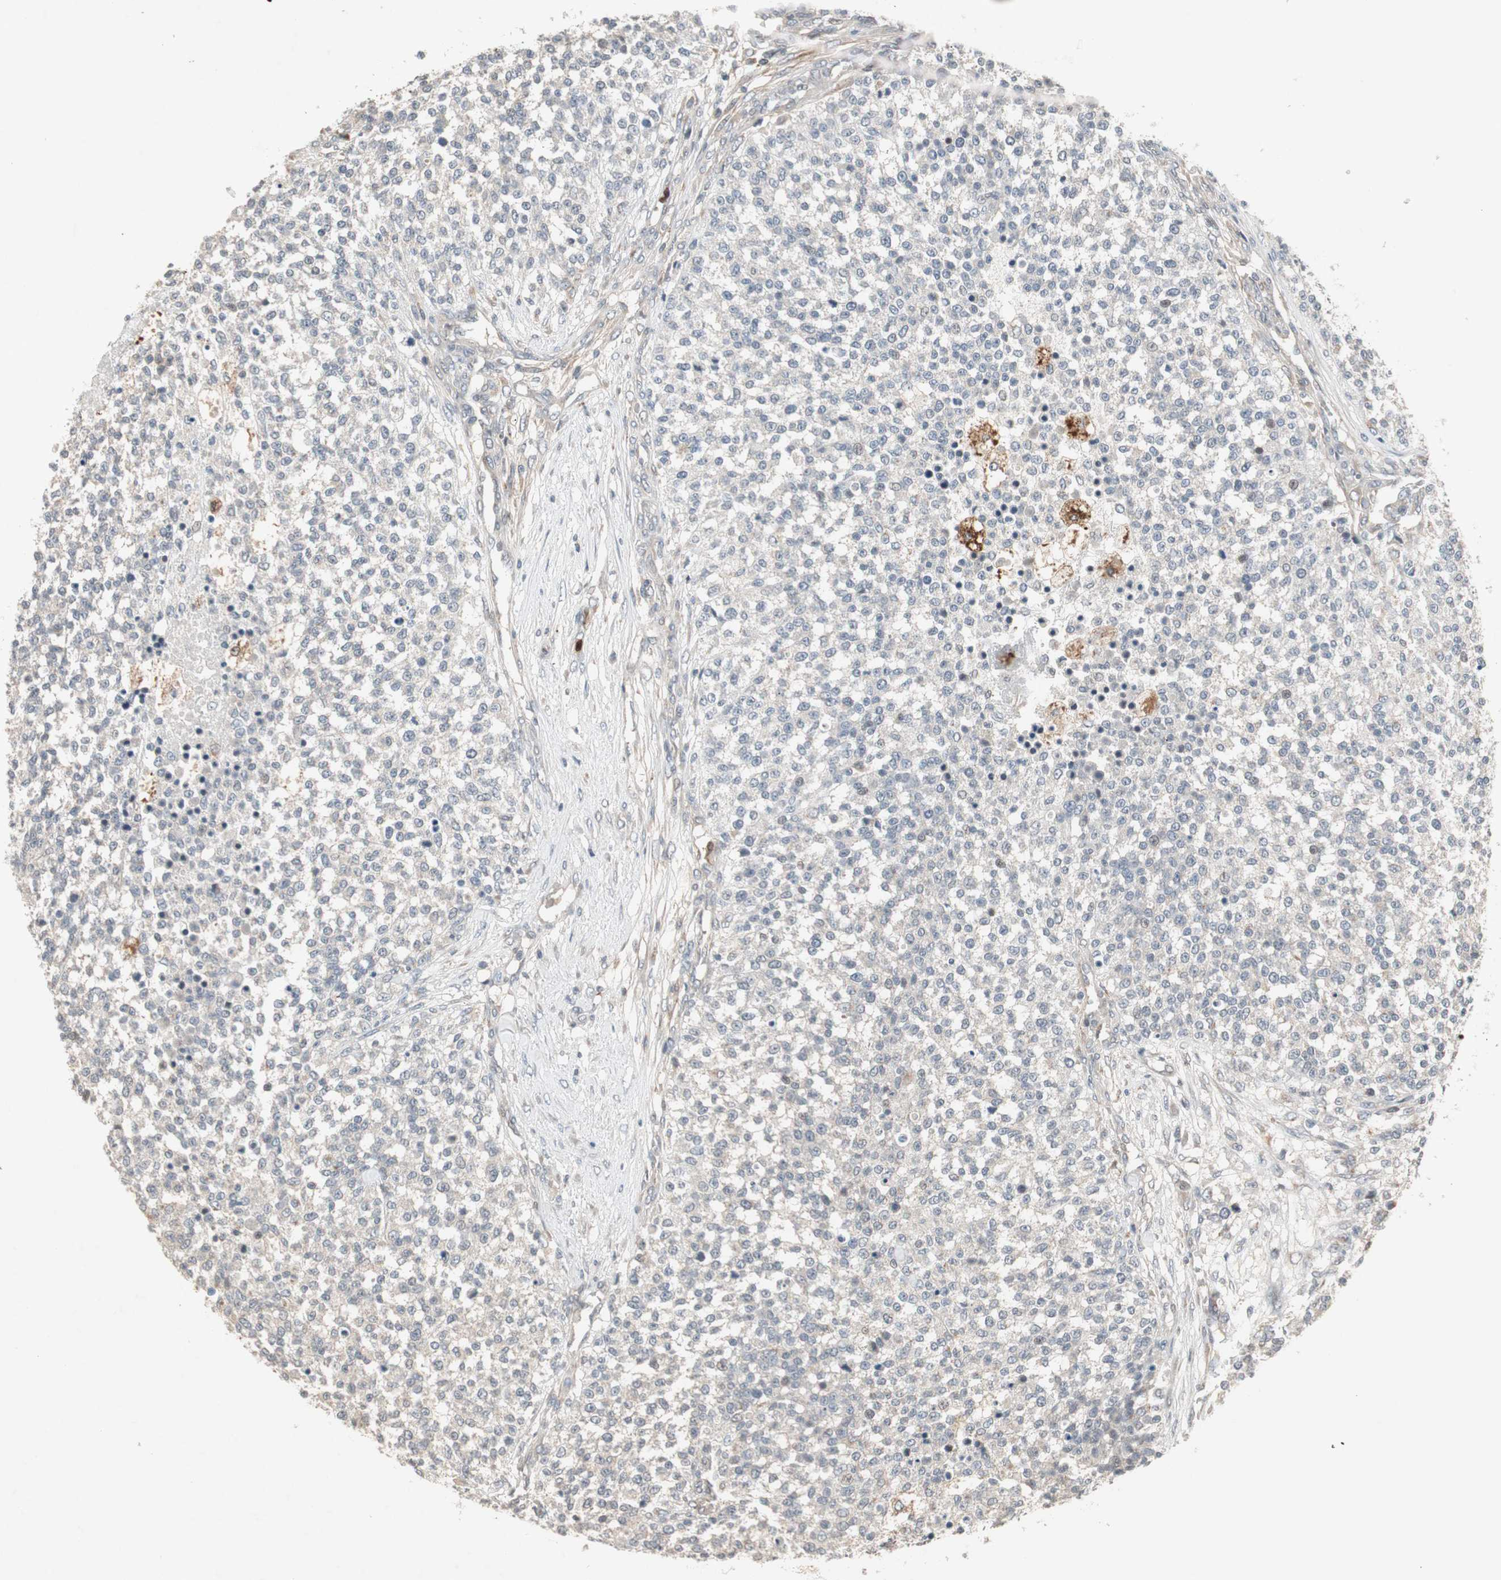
{"staining": {"intensity": "negative", "quantity": "none", "location": "none"}, "tissue": "testis cancer", "cell_type": "Tumor cells", "image_type": "cancer", "snomed": [{"axis": "morphology", "description": "Seminoma, NOS"}, {"axis": "topography", "description": "Testis"}], "caption": "This is a histopathology image of immunohistochemistry (IHC) staining of seminoma (testis), which shows no expression in tumor cells.", "gene": "SNX4", "patient": {"sex": "male", "age": 59}}